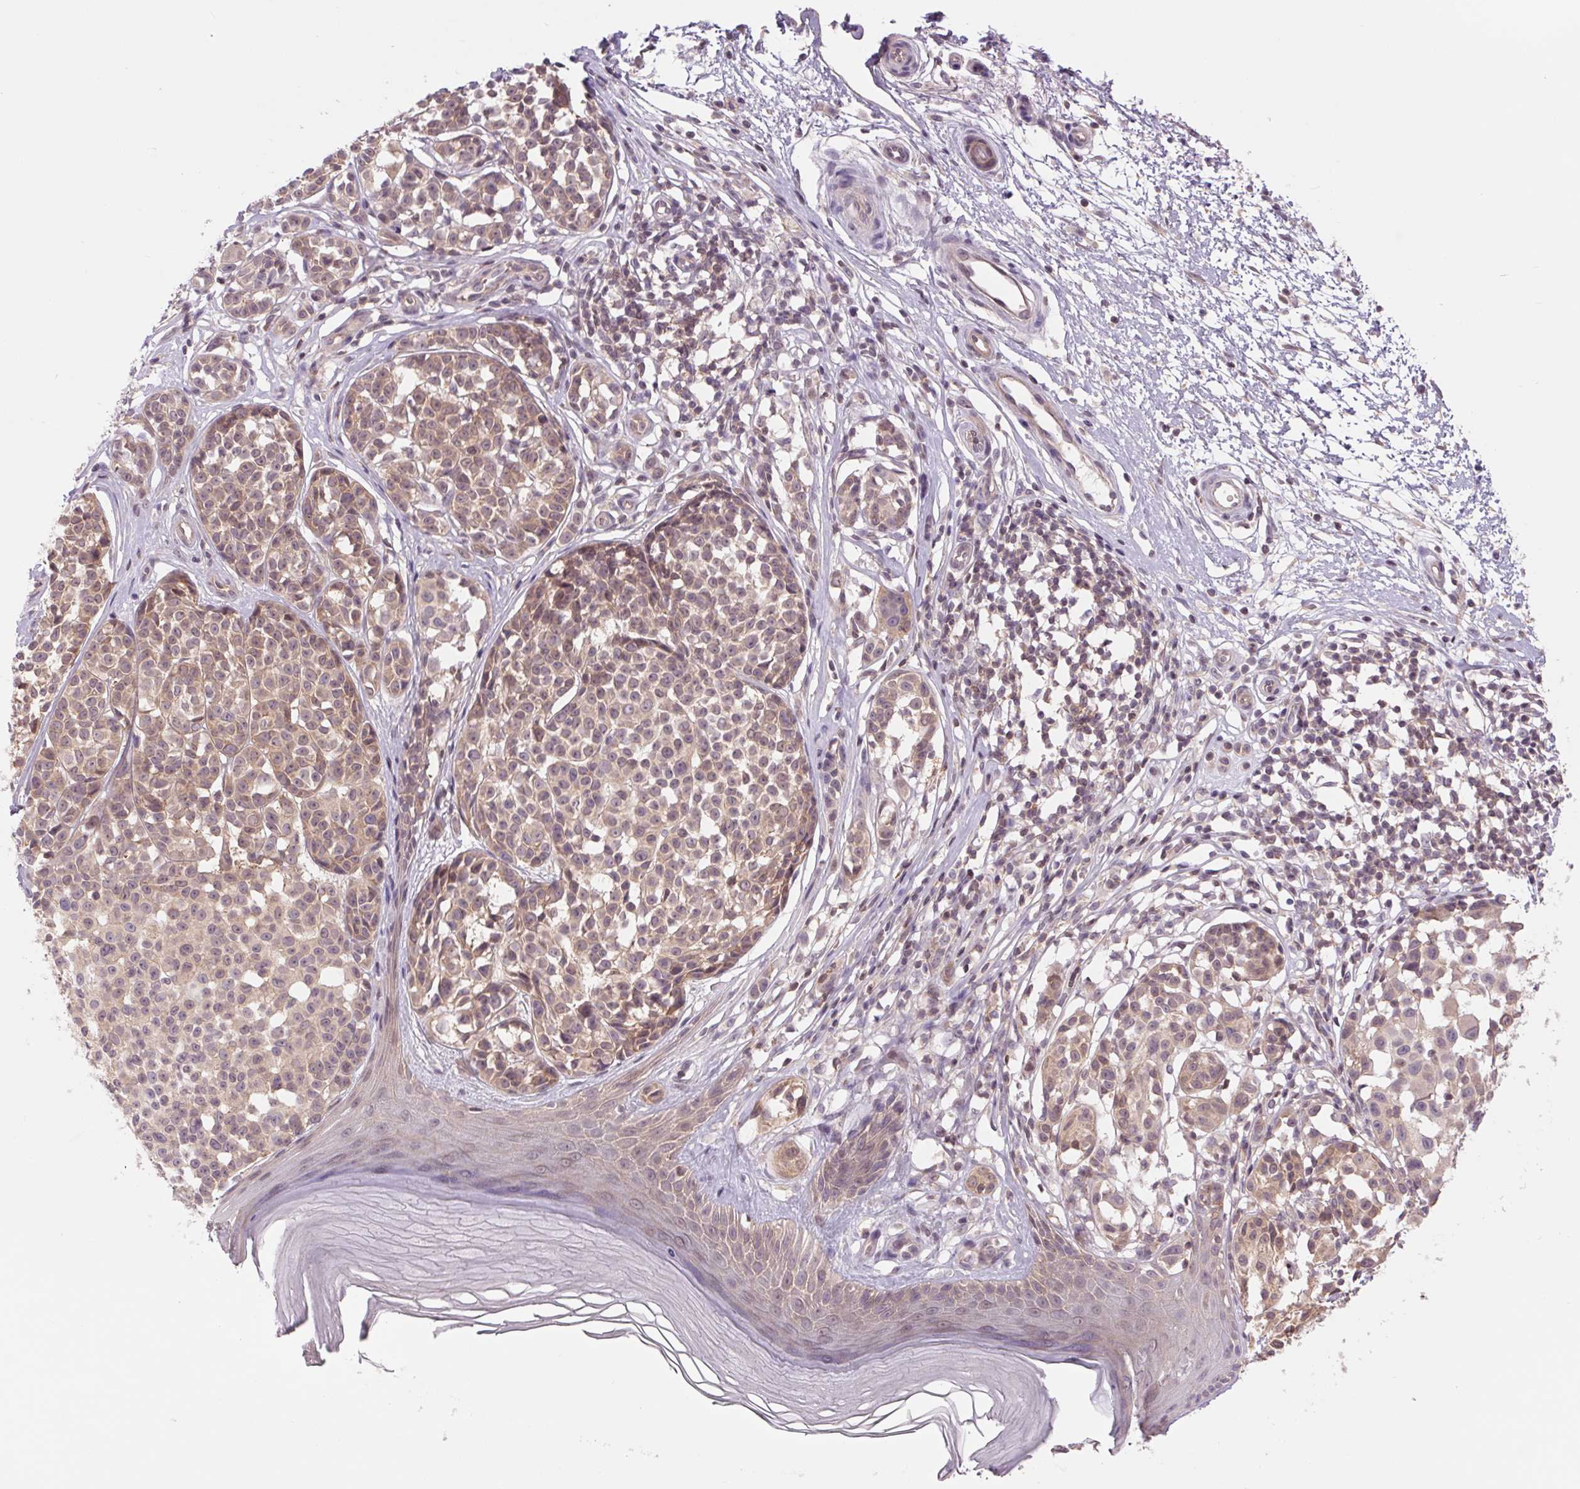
{"staining": {"intensity": "weak", "quantity": "25%-75%", "location": "cytoplasmic/membranous"}, "tissue": "melanoma", "cell_type": "Tumor cells", "image_type": "cancer", "snomed": [{"axis": "morphology", "description": "Malignant melanoma, NOS"}, {"axis": "topography", "description": "Skin"}], "caption": "IHC of melanoma reveals low levels of weak cytoplasmic/membranous positivity in approximately 25%-75% of tumor cells.", "gene": "SH3RF2", "patient": {"sex": "female", "age": 90}}